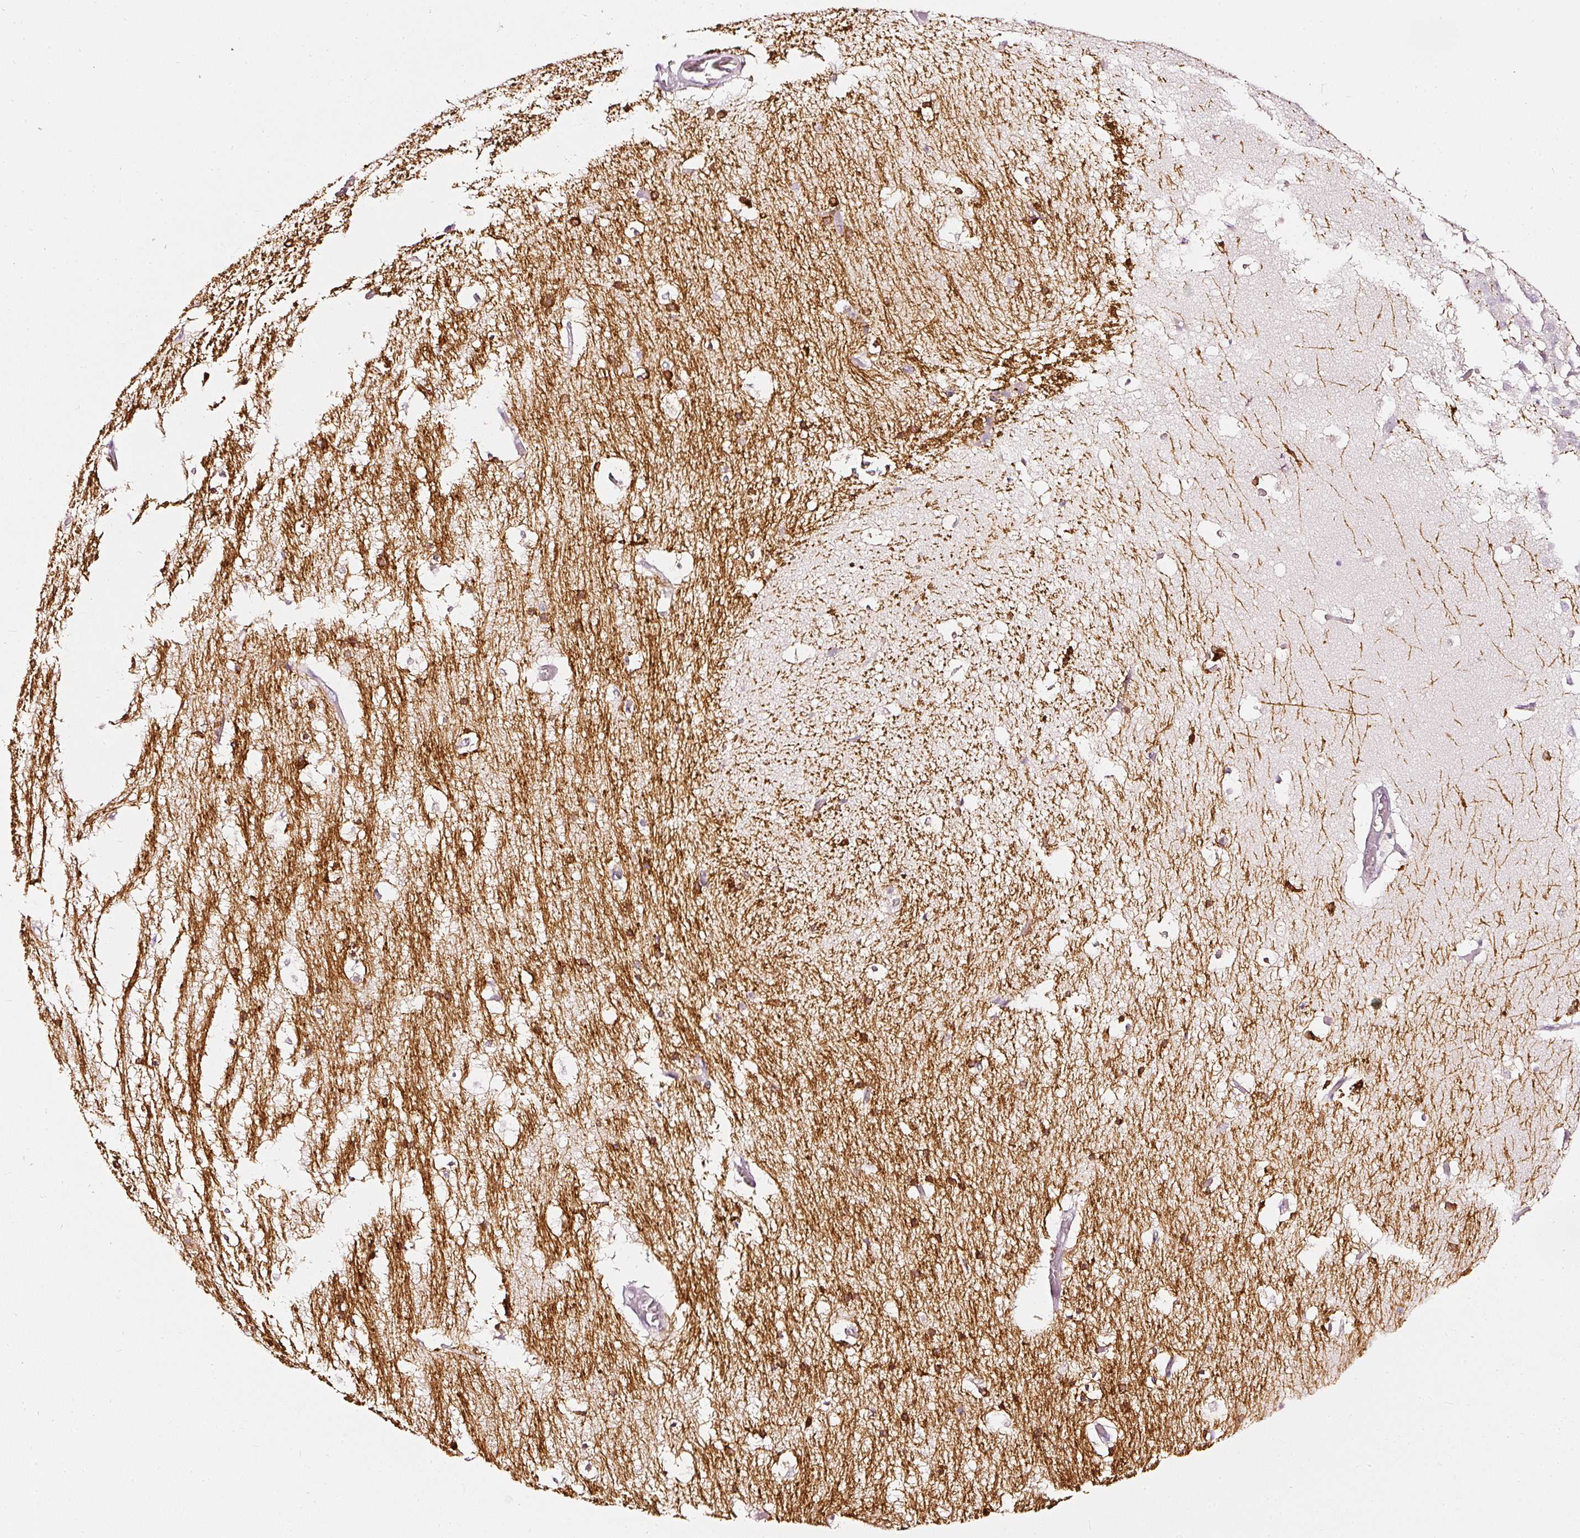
{"staining": {"intensity": "strong", "quantity": "25%-75%", "location": "cytoplasmic/membranous"}, "tissue": "hippocampus", "cell_type": "Glial cells", "image_type": "normal", "snomed": [{"axis": "morphology", "description": "Normal tissue, NOS"}, {"axis": "topography", "description": "Hippocampus"}], "caption": "Approximately 25%-75% of glial cells in normal hippocampus exhibit strong cytoplasmic/membranous protein positivity as visualized by brown immunohistochemical staining.", "gene": "CNP", "patient": {"sex": "female", "age": 52}}